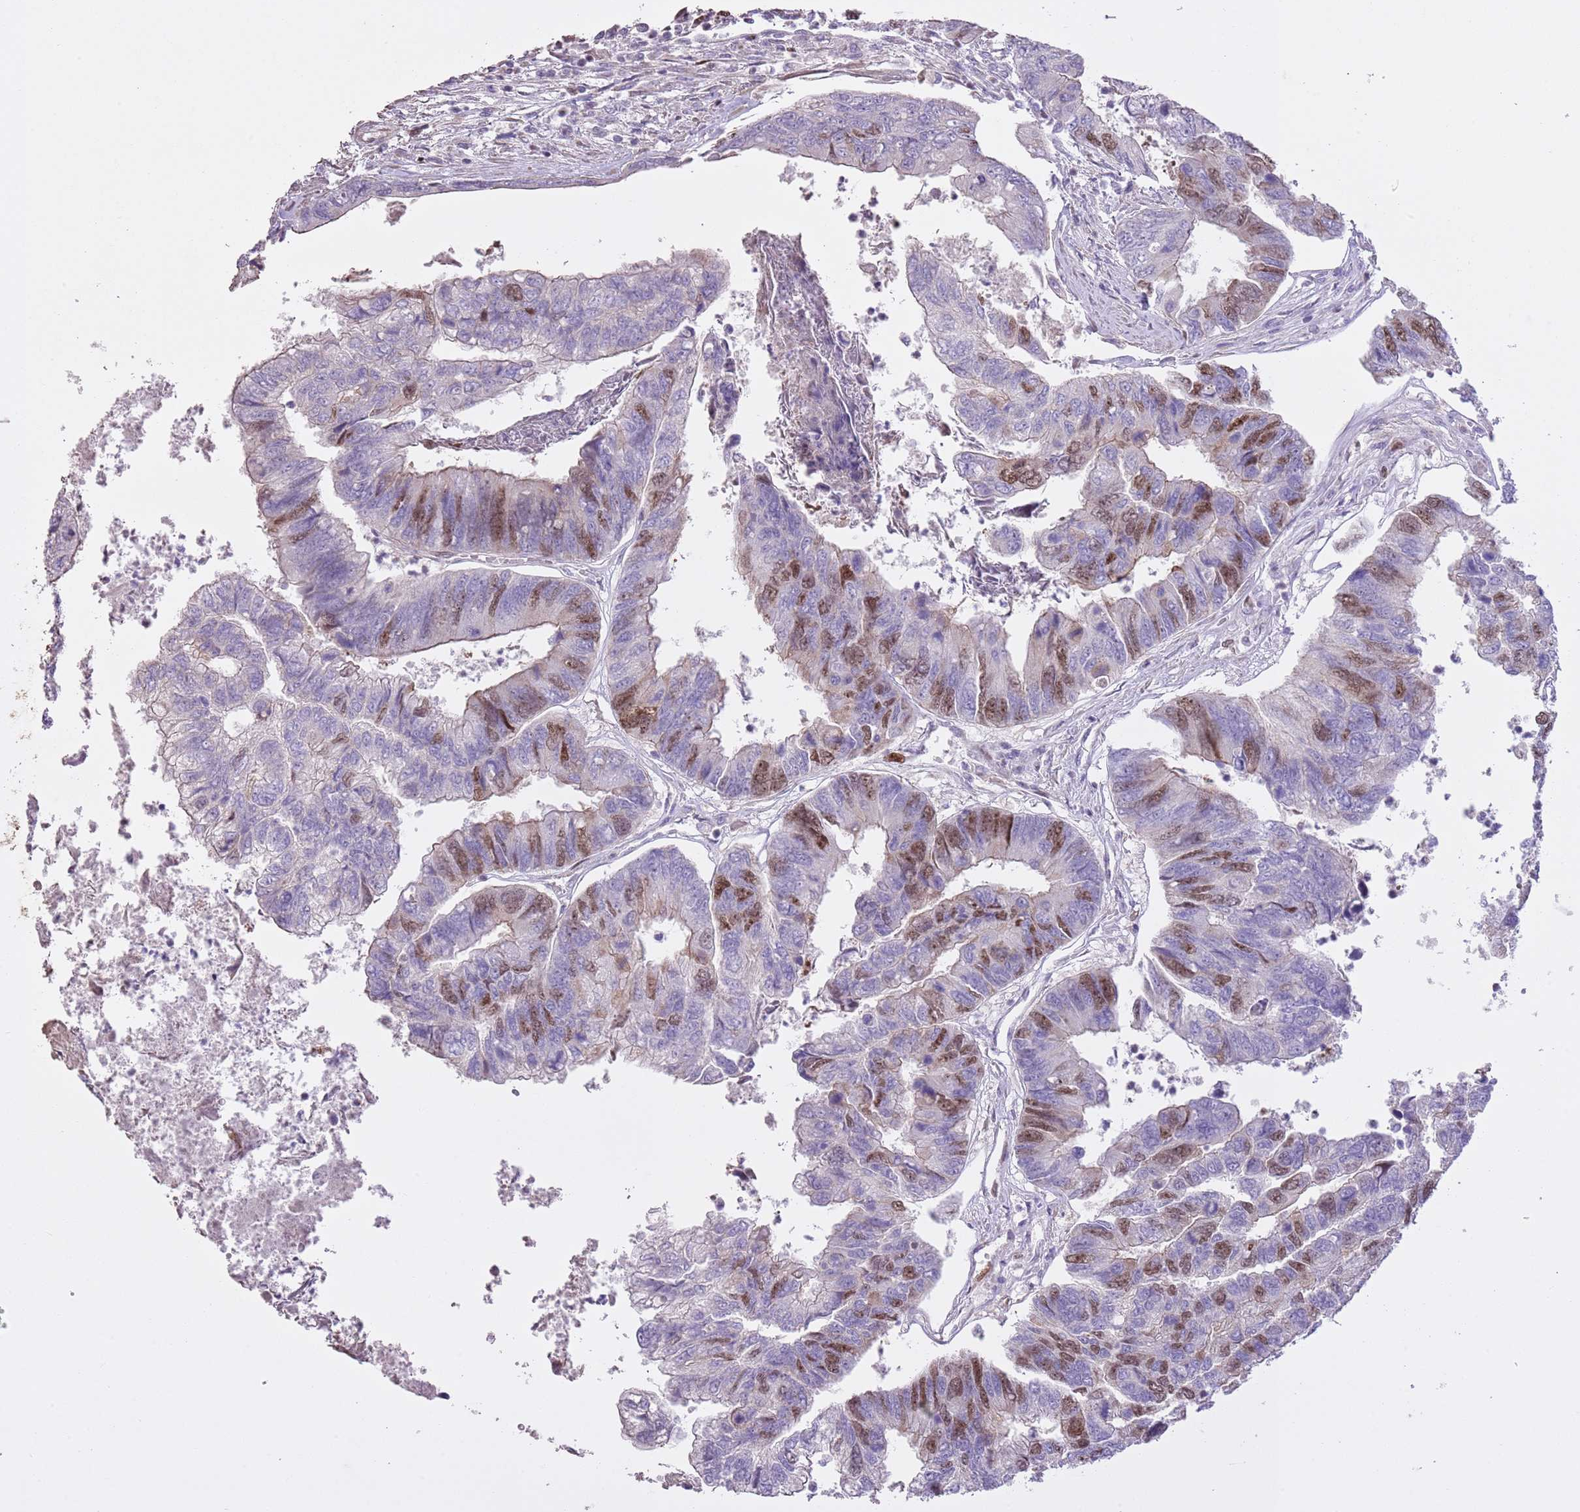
{"staining": {"intensity": "moderate", "quantity": "25%-75%", "location": "nuclear"}, "tissue": "colorectal cancer", "cell_type": "Tumor cells", "image_type": "cancer", "snomed": [{"axis": "morphology", "description": "Adenocarcinoma, NOS"}, {"axis": "topography", "description": "Colon"}], "caption": "A histopathology image showing moderate nuclear expression in about 25%-75% of tumor cells in adenocarcinoma (colorectal), as visualized by brown immunohistochemical staining.", "gene": "GMNN", "patient": {"sex": "female", "age": 67}}